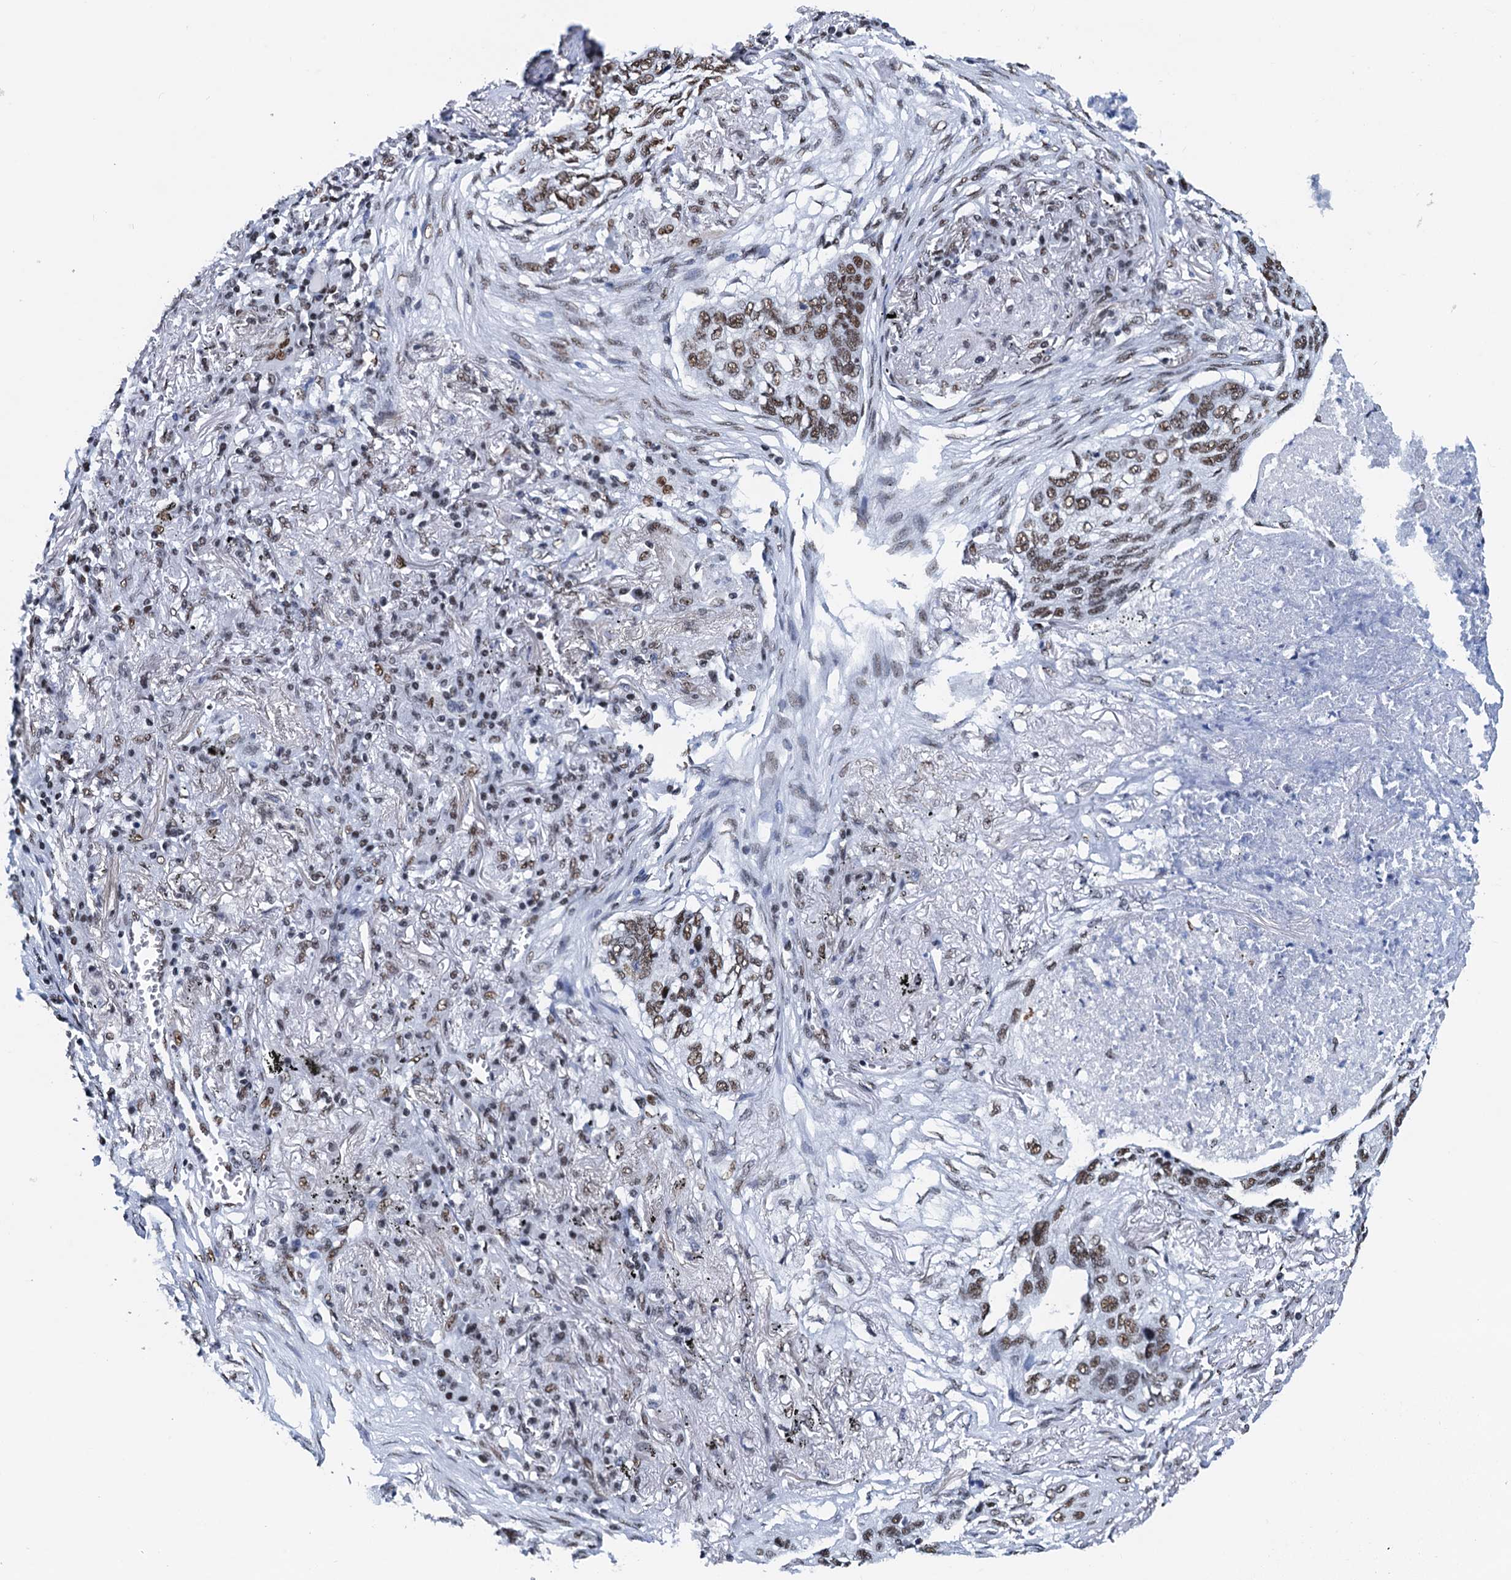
{"staining": {"intensity": "moderate", "quantity": ">75%", "location": "nuclear"}, "tissue": "lung cancer", "cell_type": "Tumor cells", "image_type": "cancer", "snomed": [{"axis": "morphology", "description": "Squamous cell carcinoma, NOS"}, {"axis": "topography", "description": "Lung"}], "caption": "This histopathology image shows immunohistochemistry staining of lung cancer (squamous cell carcinoma), with medium moderate nuclear staining in approximately >75% of tumor cells.", "gene": "SLTM", "patient": {"sex": "female", "age": 63}}